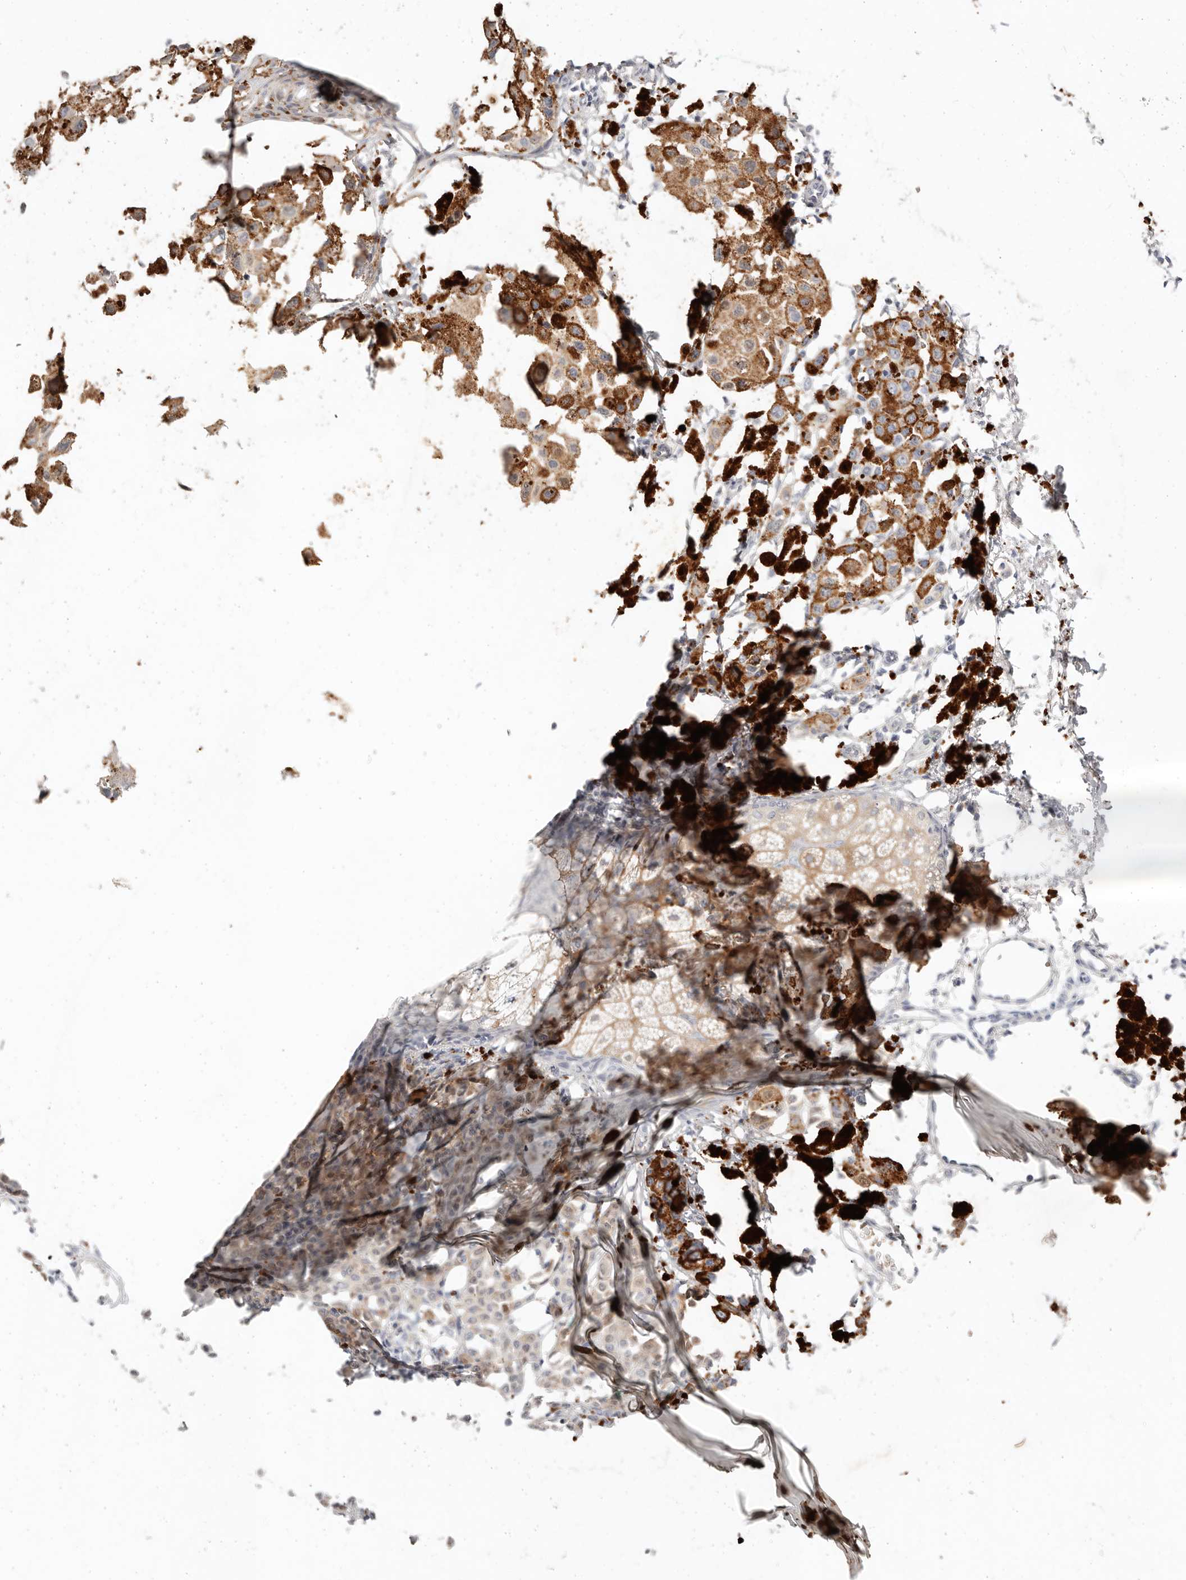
{"staining": {"intensity": "weak", "quantity": "25%-75%", "location": "cytoplasmic/membranous"}, "tissue": "melanoma", "cell_type": "Tumor cells", "image_type": "cancer", "snomed": [{"axis": "morphology", "description": "Malignant melanoma, NOS"}, {"axis": "topography", "description": "Skin of leg"}], "caption": "Brown immunohistochemical staining in human melanoma displays weak cytoplasmic/membranous staining in about 25%-75% of tumor cells.", "gene": "TMEM63B", "patient": {"sex": "female", "age": 72}}